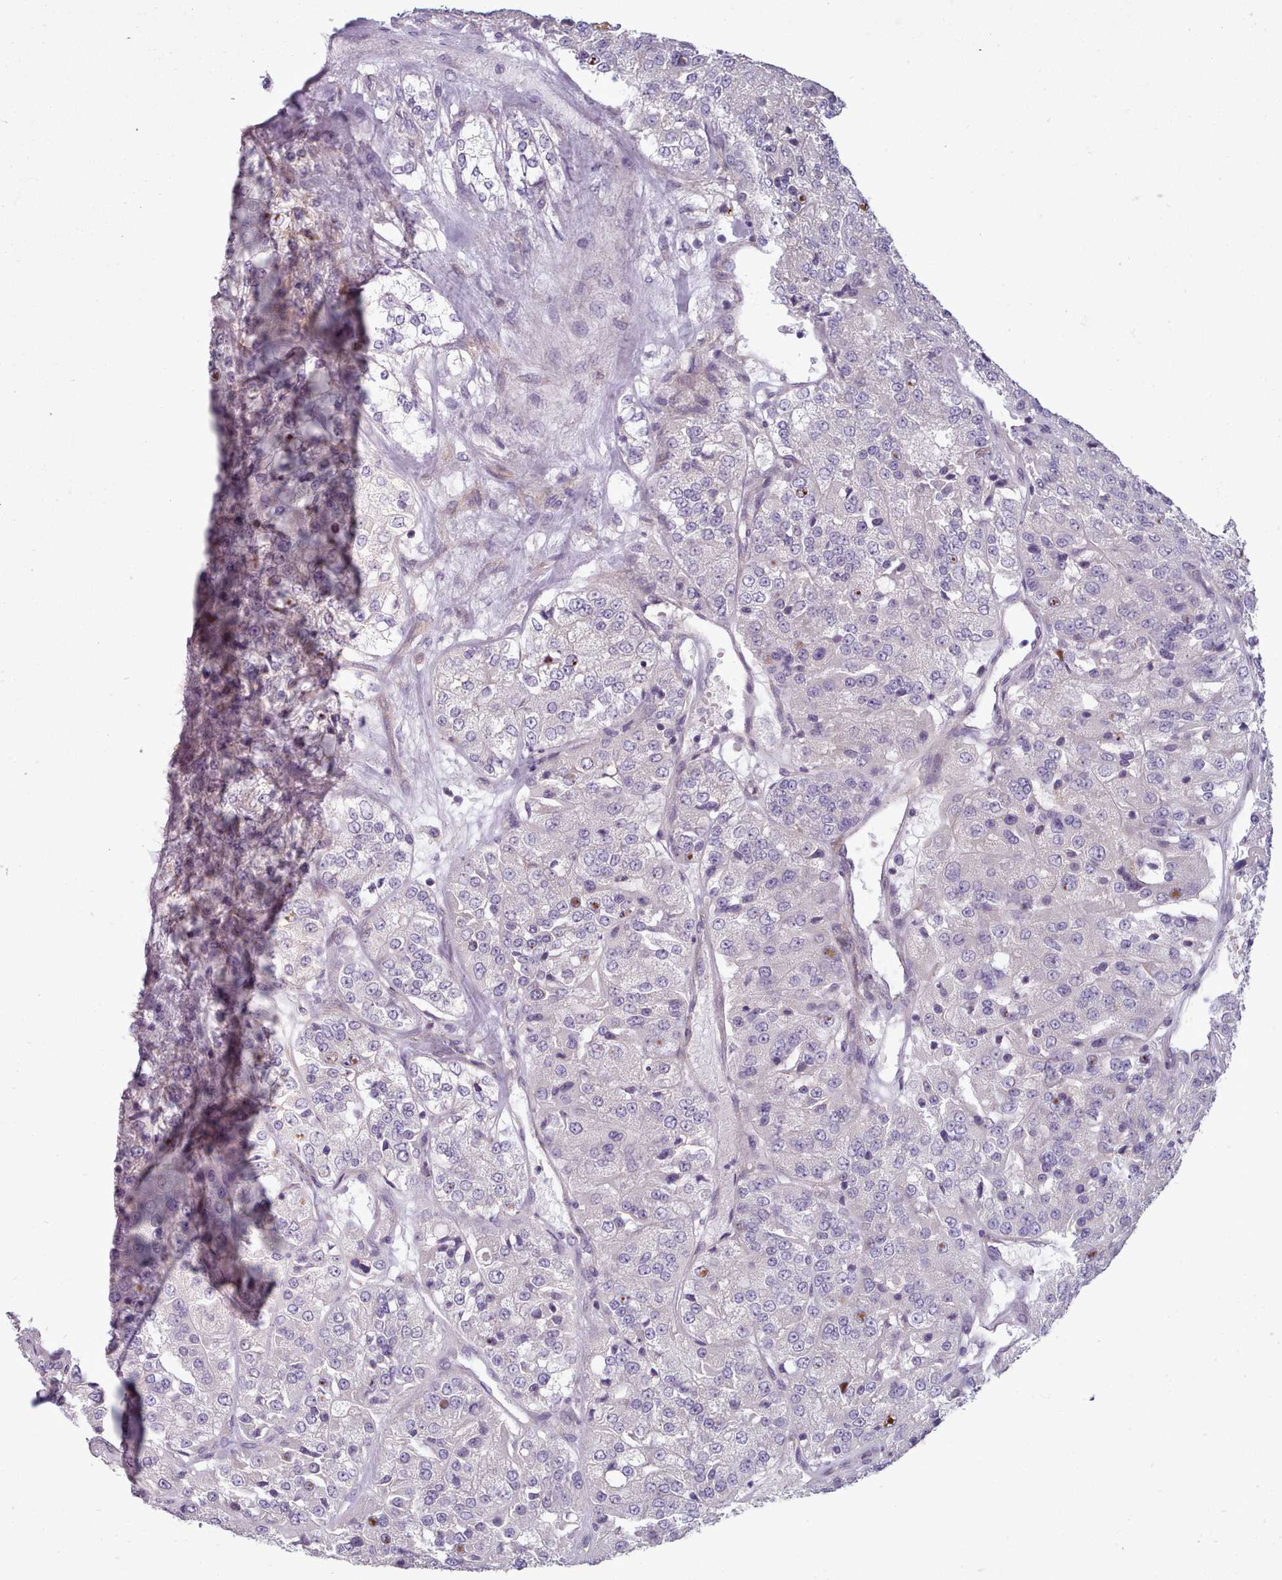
{"staining": {"intensity": "moderate", "quantity": "<25%", "location": "nuclear"}, "tissue": "renal cancer", "cell_type": "Tumor cells", "image_type": "cancer", "snomed": [{"axis": "morphology", "description": "Adenocarcinoma, NOS"}, {"axis": "topography", "description": "Kidney"}], "caption": "Protein staining shows moderate nuclear staining in about <25% of tumor cells in renal adenocarcinoma.", "gene": "DPF1", "patient": {"sex": "female", "age": 63}}